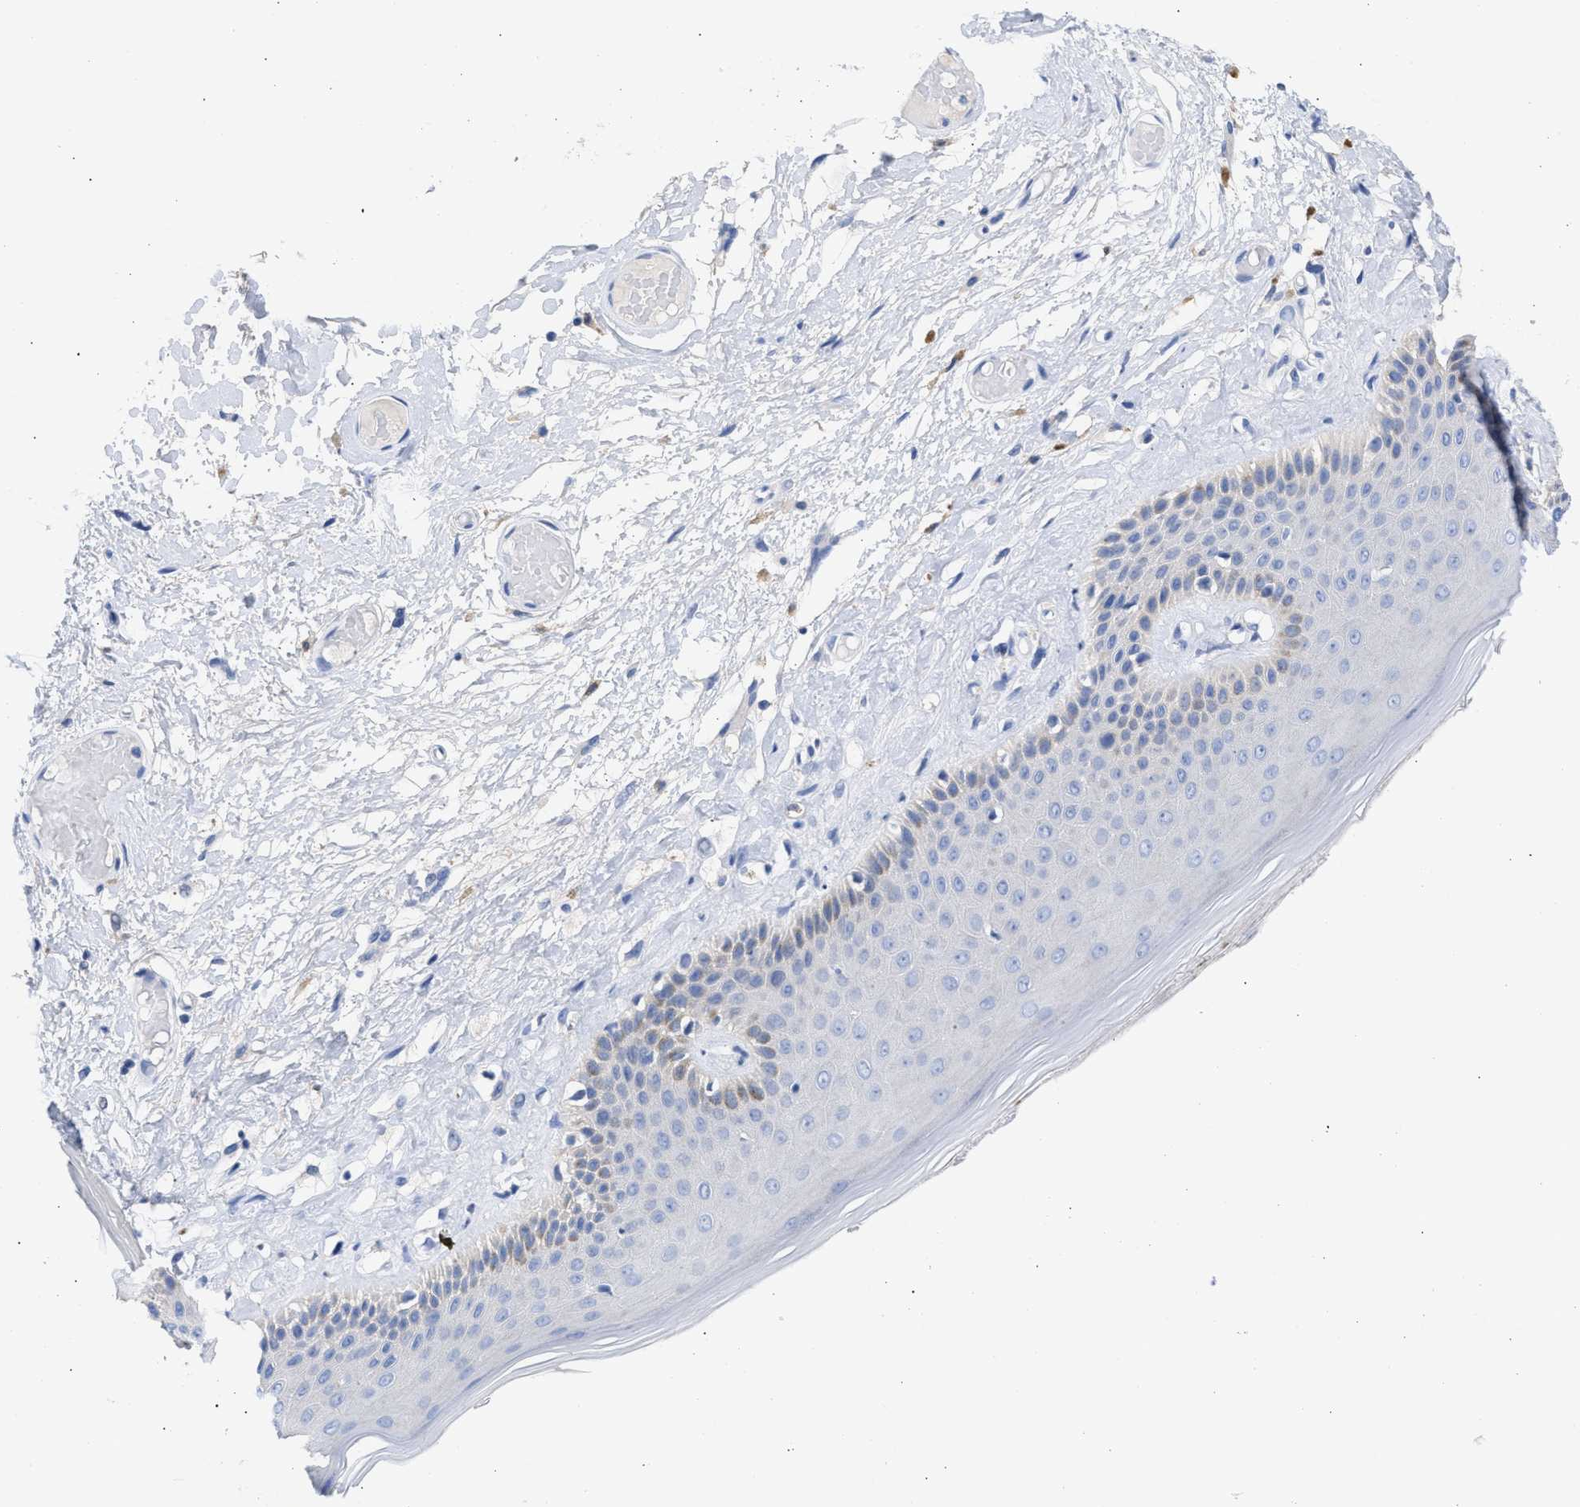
{"staining": {"intensity": "moderate", "quantity": "<25%", "location": "cytoplasmic/membranous"}, "tissue": "skin", "cell_type": "Epidermal cells", "image_type": "normal", "snomed": [{"axis": "morphology", "description": "Normal tissue, NOS"}, {"axis": "topography", "description": "Vulva"}], "caption": "Moderate cytoplasmic/membranous expression is identified in about <25% of epidermal cells in benign skin. (IHC, brightfield microscopy, high magnification).", "gene": "RSPH1", "patient": {"sex": "female", "age": 73}}